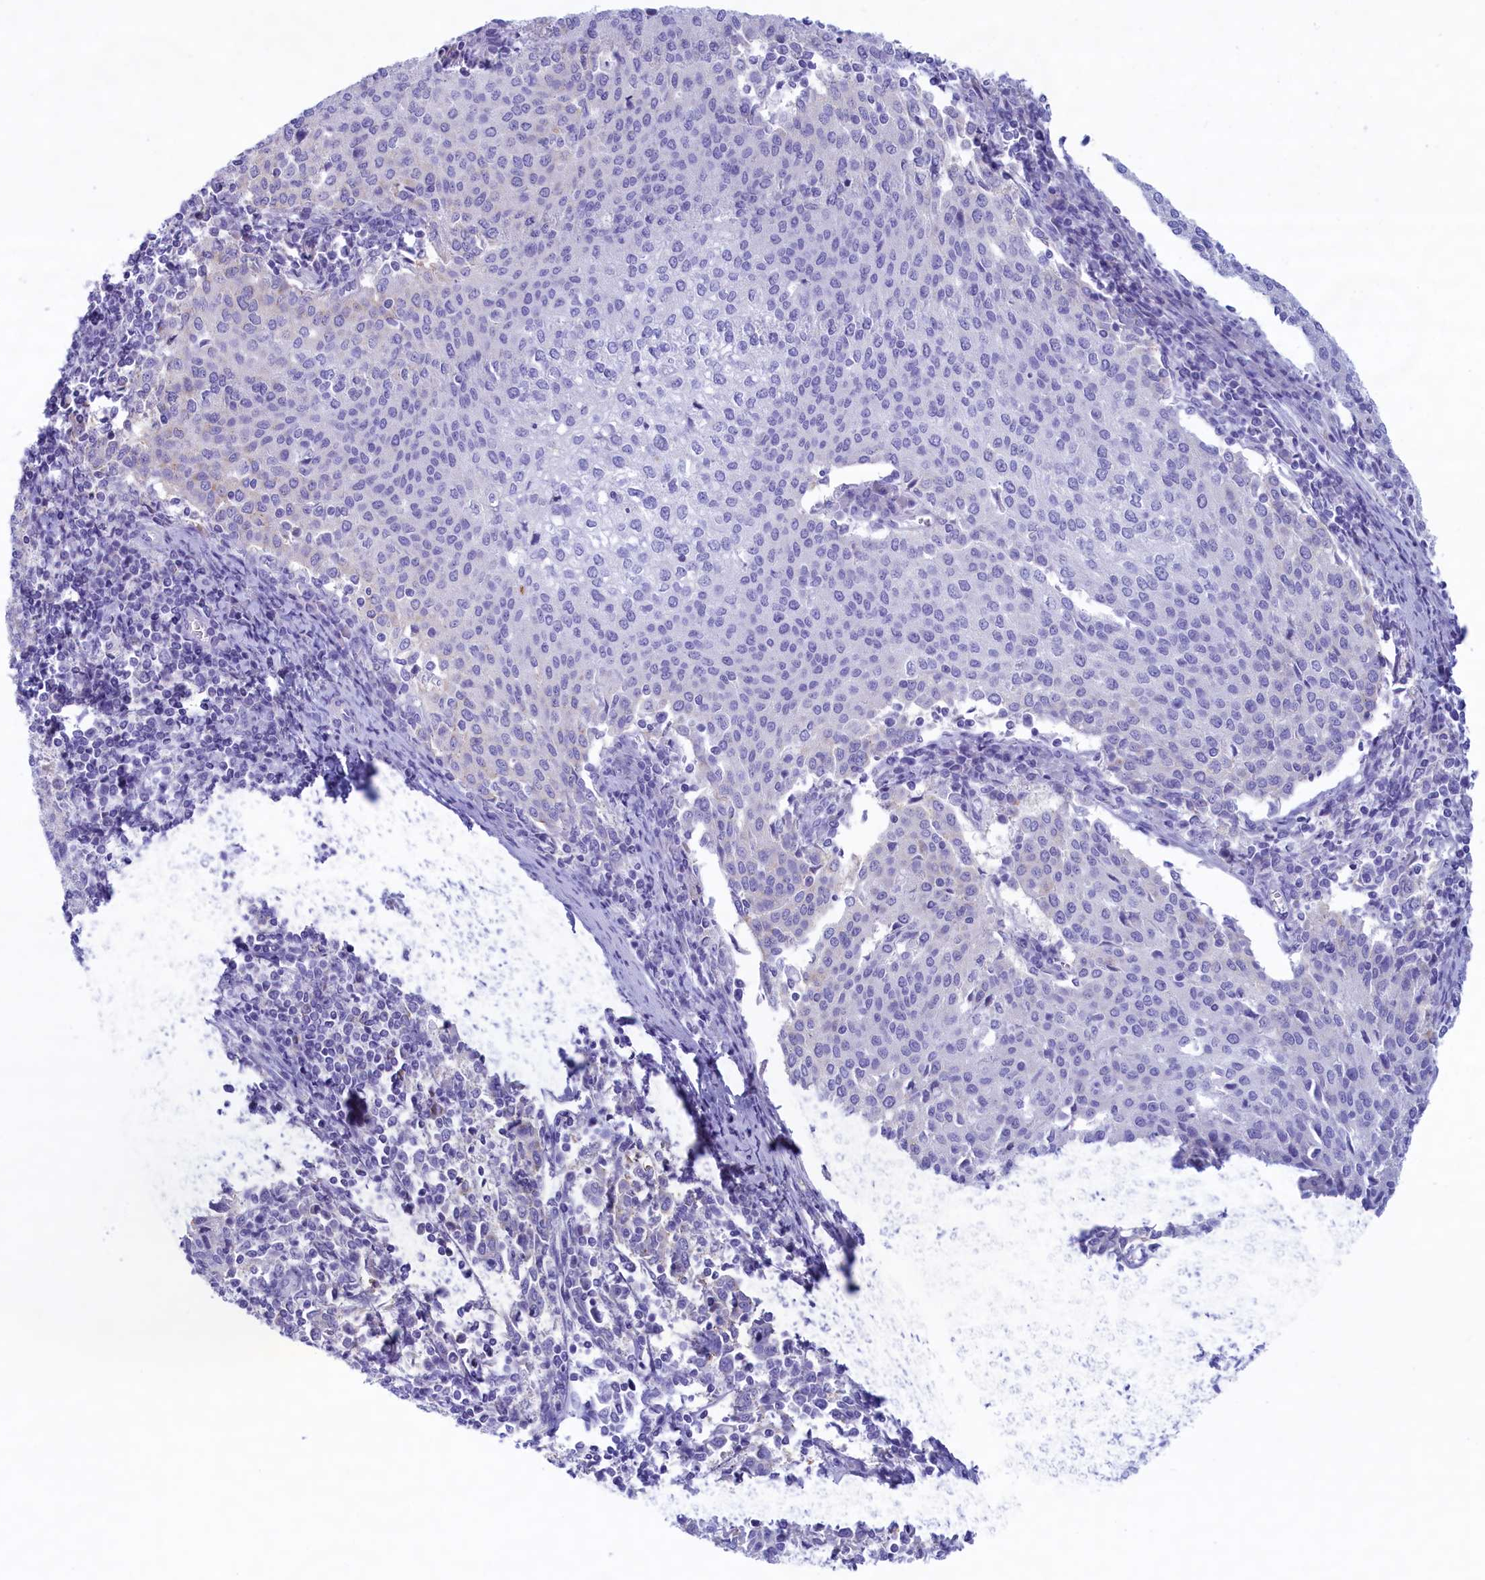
{"staining": {"intensity": "negative", "quantity": "none", "location": "none"}, "tissue": "cervical cancer", "cell_type": "Tumor cells", "image_type": "cancer", "snomed": [{"axis": "morphology", "description": "Squamous cell carcinoma, NOS"}, {"axis": "topography", "description": "Cervix"}], "caption": "This is an immunohistochemistry photomicrograph of human cervical cancer (squamous cell carcinoma). There is no positivity in tumor cells.", "gene": "MPV17L2", "patient": {"sex": "female", "age": 46}}